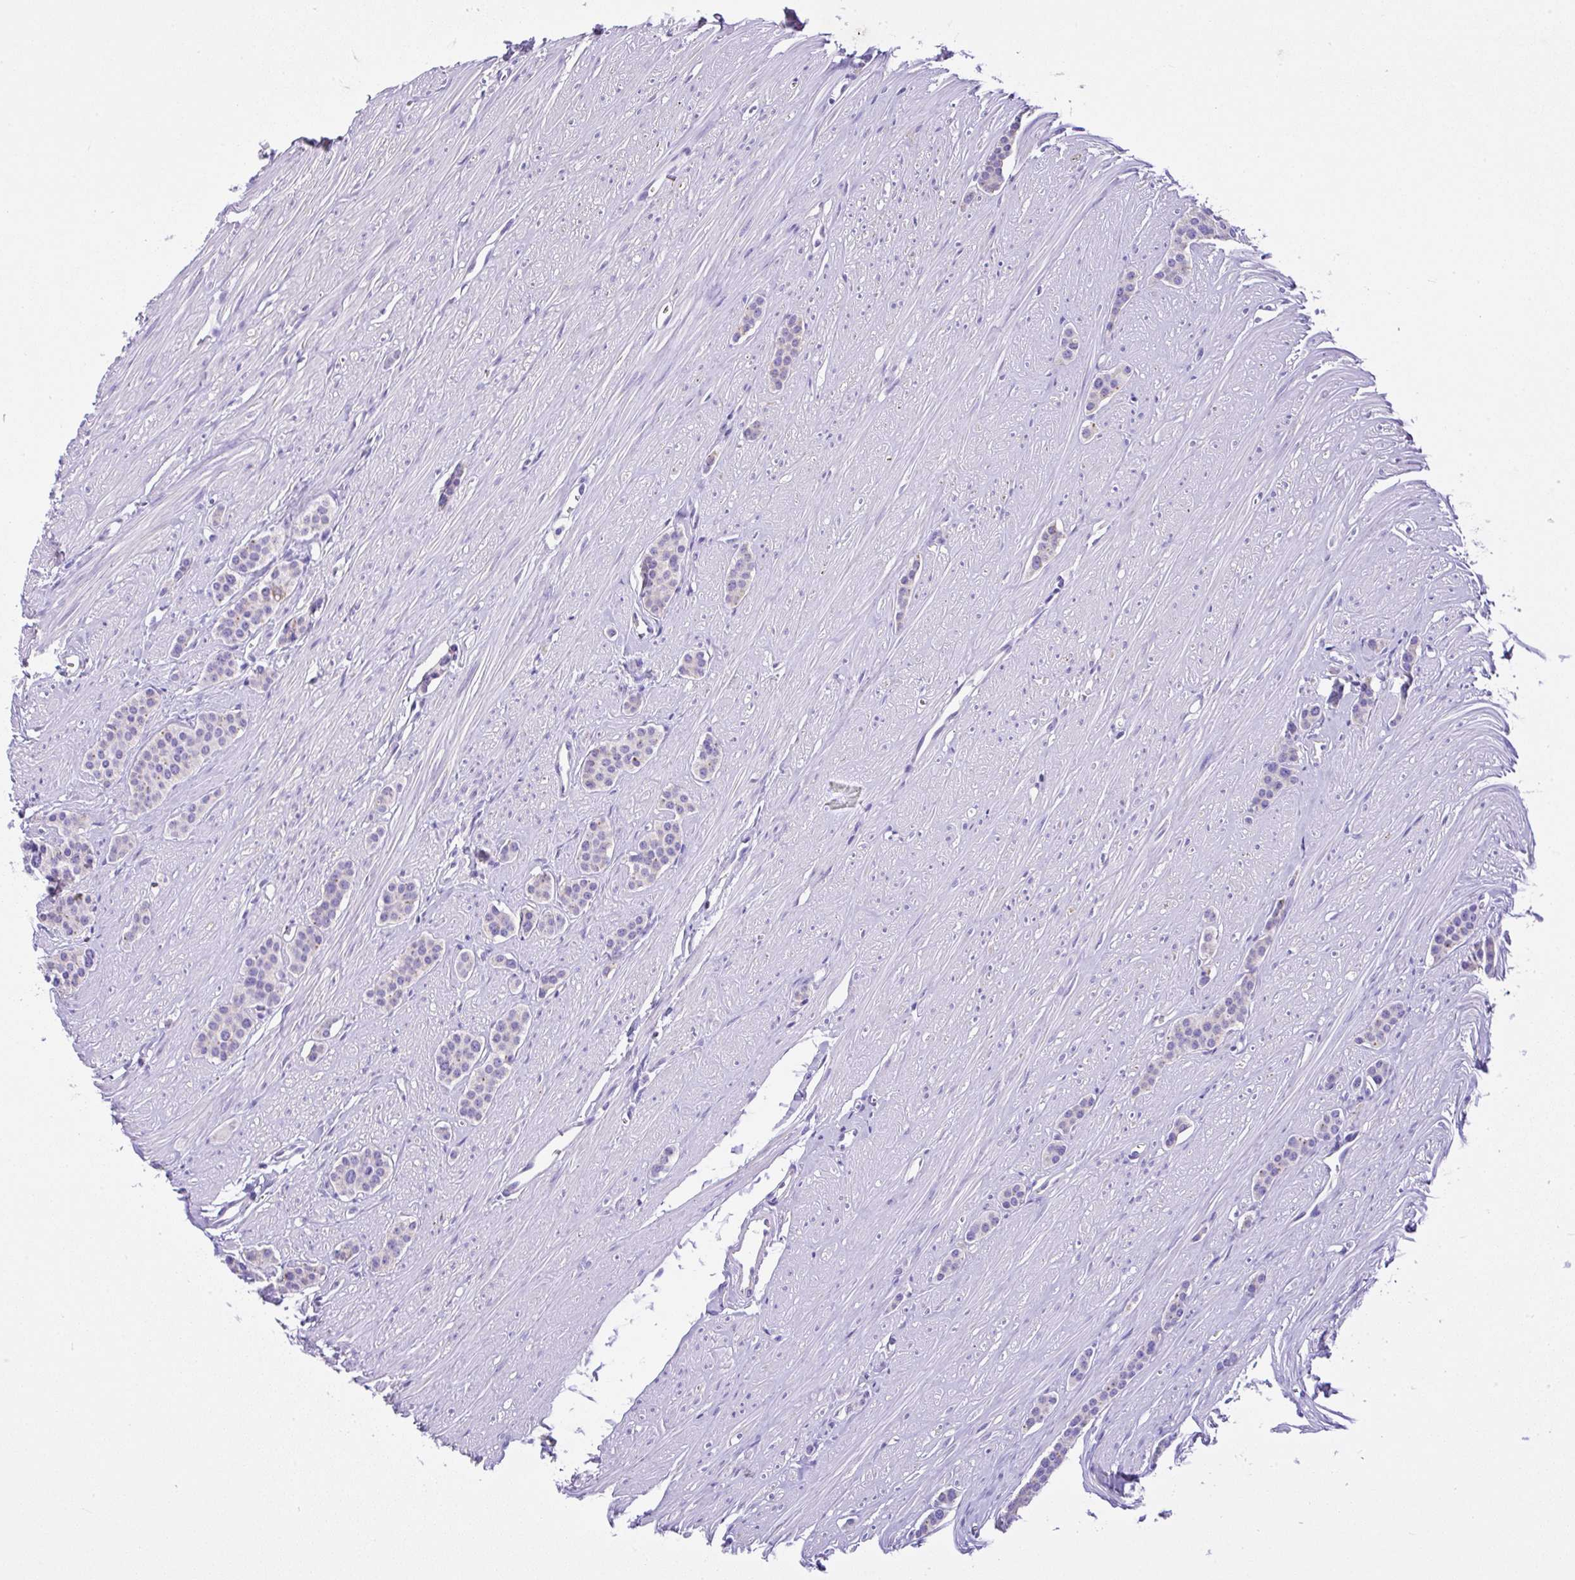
{"staining": {"intensity": "negative", "quantity": "none", "location": "none"}, "tissue": "carcinoid", "cell_type": "Tumor cells", "image_type": "cancer", "snomed": [{"axis": "morphology", "description": "Carcinoid, malignant, NOS"}, {"axis": "topography", "description": "Small intestine"}], "caption": "Carcinoid was stained to show a protein in brown. There is no significant staining in tumor cells.", "gene": "SLC13A1", "patient": {"sex": "male", "age": 60}}